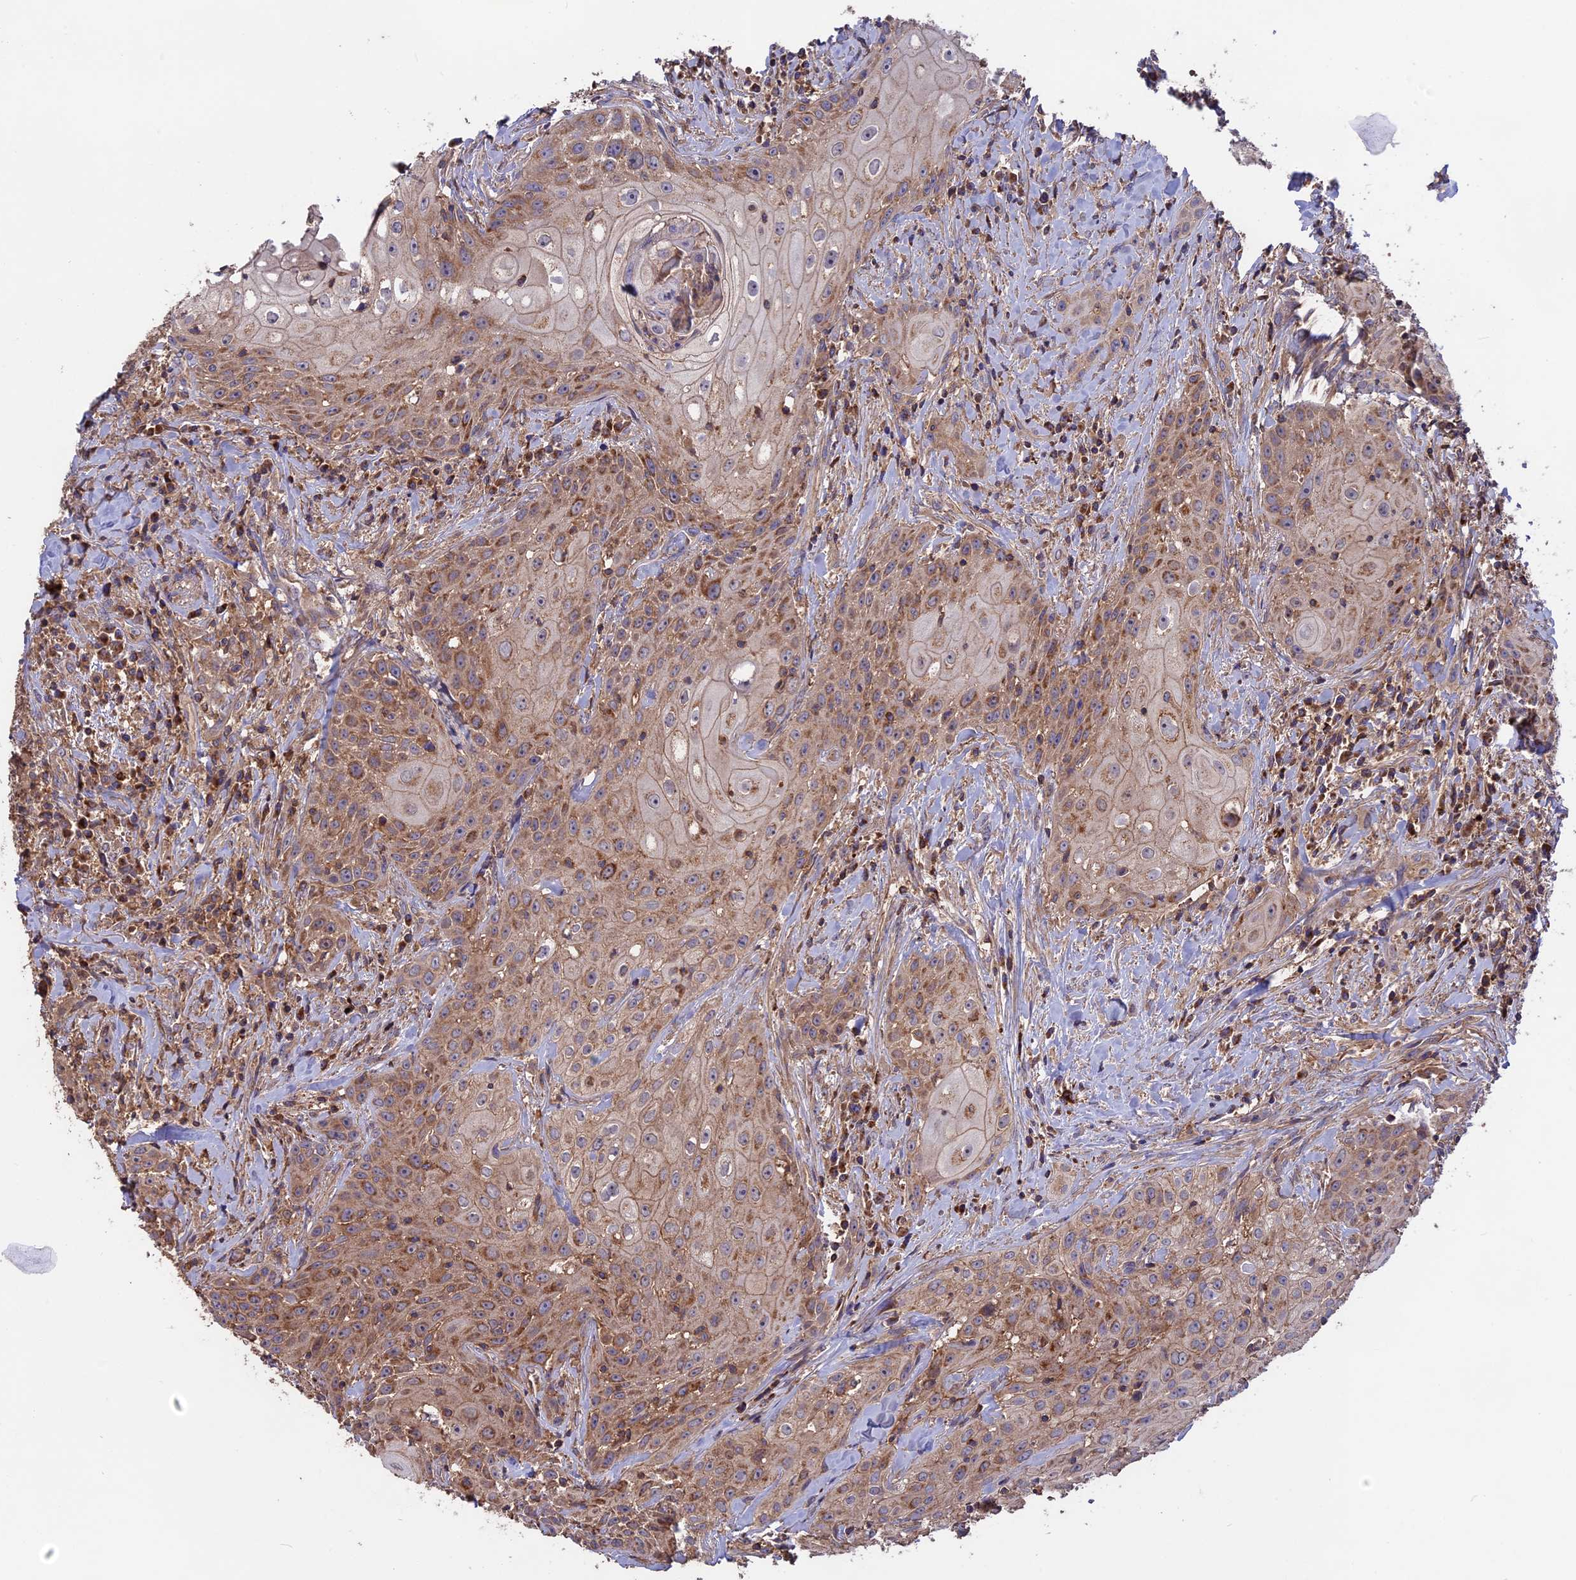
{"staining": {"intensity": "moderate", "quantity": ">75%", "location": "cytoplasmic/membranous"}, "tissue": "head and neck cancer", "cell_type": "Tumor cells", "image_type": "cancer", "snomed": [{"axis": "morphology", "description": "Squamous cell carcinoma, NOS"}, {"axis": "topography", "description": "Oral tissue"}, {"axis": "topography", "description": "Head-Neck"}], "caption": "Human head and neck cancer (squamous cell carcinoma) stained with a brown dye reveals moderate cytoplasmic/membranous positive expression in approximately >75% of tumor cells.", "gene": "NUDT8", "patient": {"sex": "female", "age": 82}}